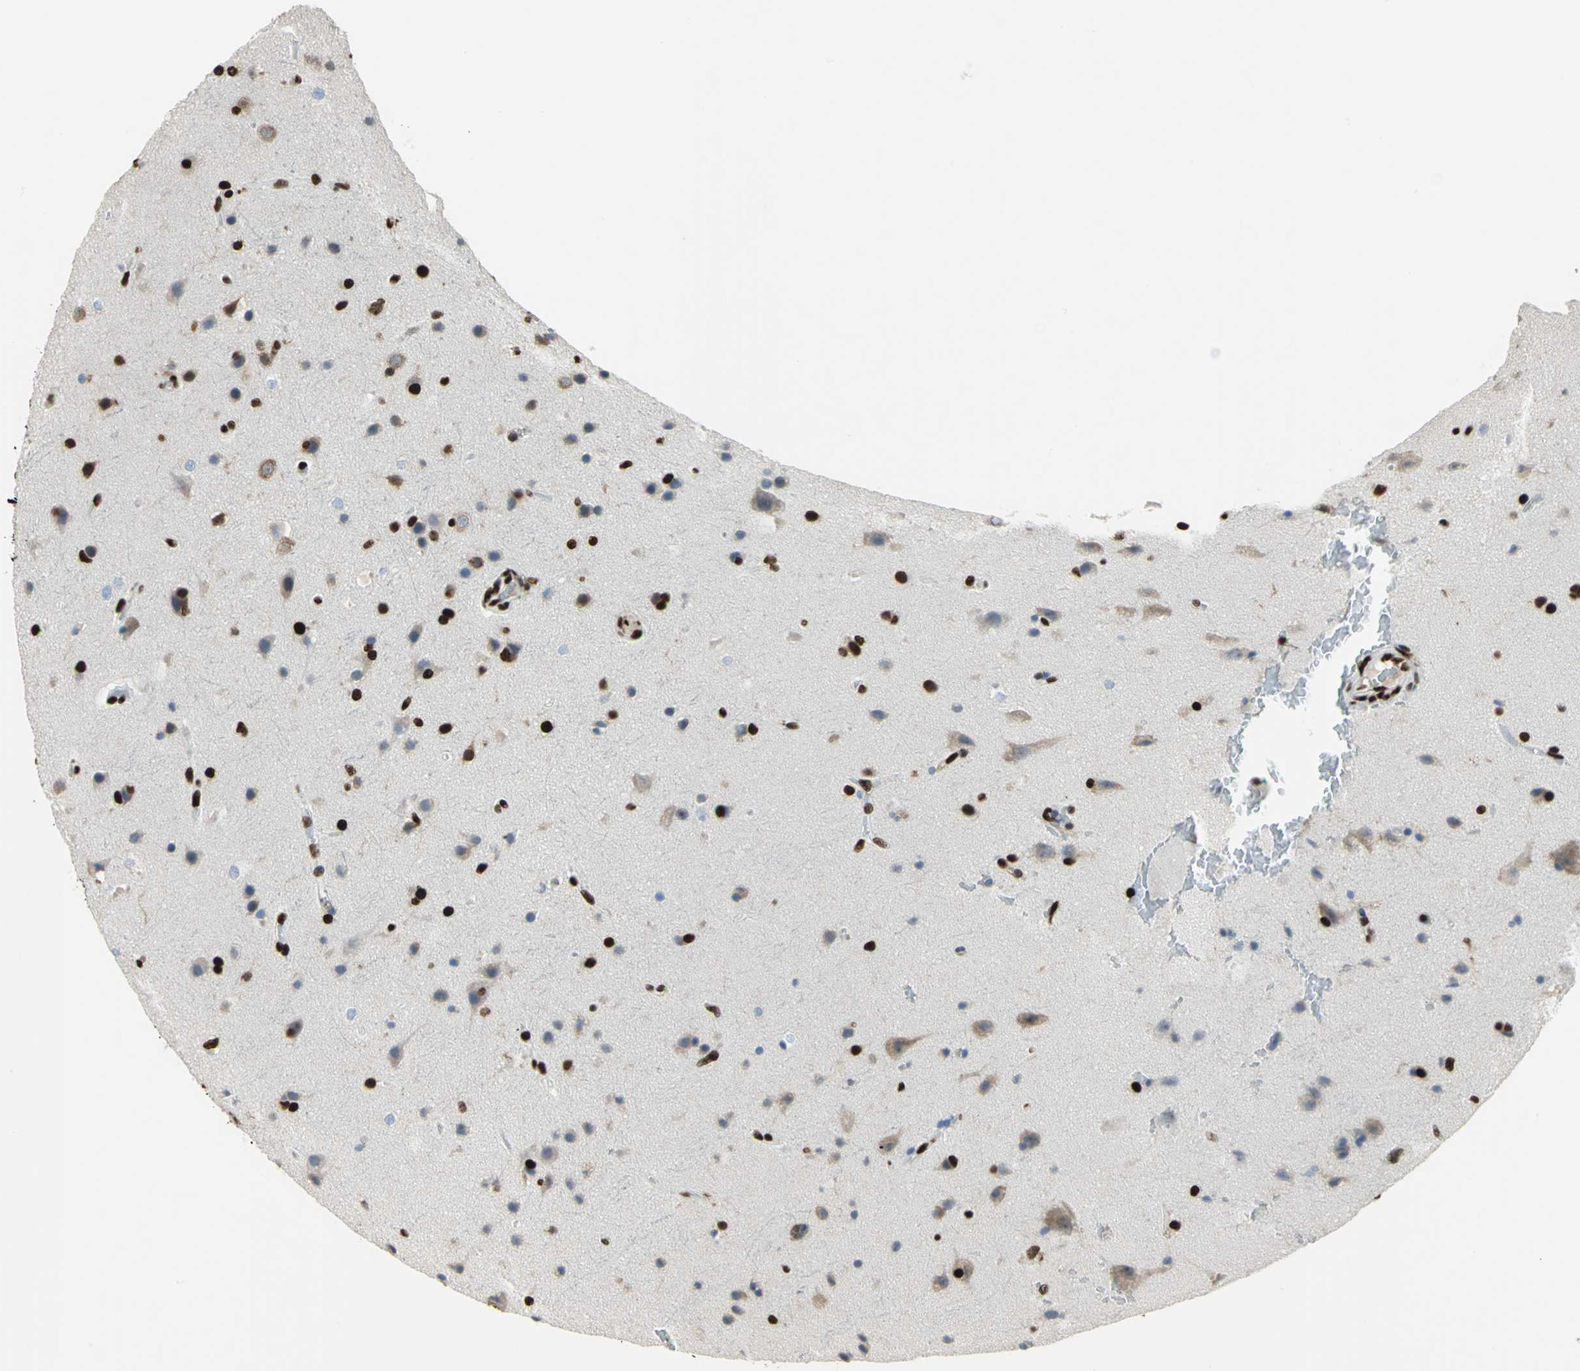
{"staining": {"intensity": "strong", "quantity": ">75%", "location": "cytoplasmic/membranous,nuclear"}, "tissue": "glioma", "cell_type": "Tumor cells", "image_type": "cancer", "snomed": [{"axis": "morphology", "description": "Glioma, malignant, Low grade"}, {"axis": "topography", "description": "Cerebral cortex"}], "caption": "The micrograph exhibits a brown stain indicating the presence of a protein in the cytoplasmic/membranous and nuclear of tumor cells in glioma.", "gene": "HMGB1", "patient": {"sex": "female", "age": 47}}